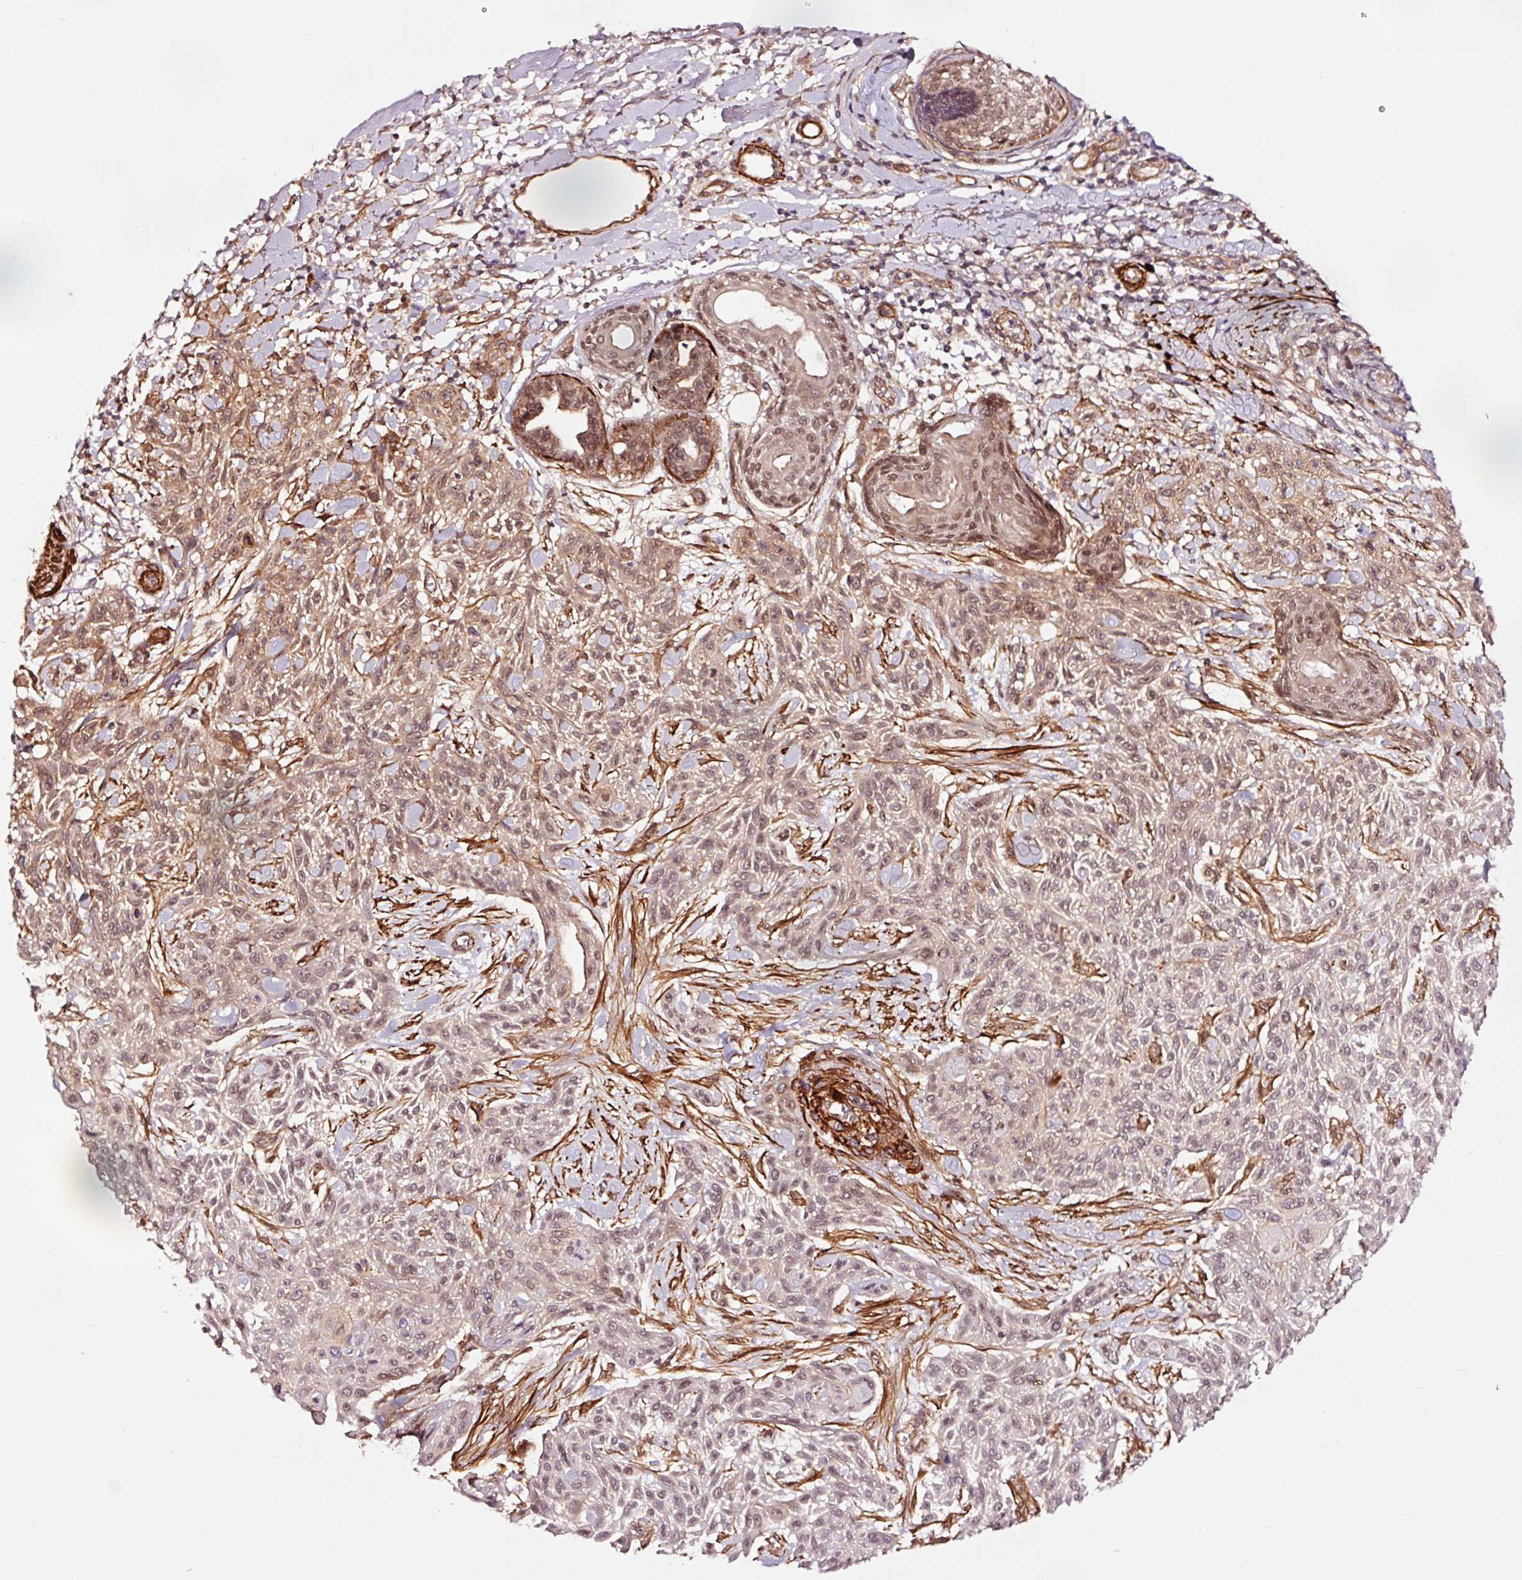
{"staining": {"intensity": "weak", "quantity": "25%-75%", "location": "nuclear"}, "tissue": "skin cancer", "cell_type": "Tumor cells", "image_type": "cancer", "snomed": [{"axis": "morphology", "description": "Squamous cell carcinoma, NOS"}, {"axis": "topography", "description": "Skin"}], "caption": "Immunohistochemical staining of human squamous cell carcinoma (skin) shows weak nuclear protein expression in approximately 25%-75% of tumor cells. The protein of interest is shown in brown color, while the nuclei are stained blue.", "gene": "TPM1", "patient": {"sex": "male", "age": 86}}